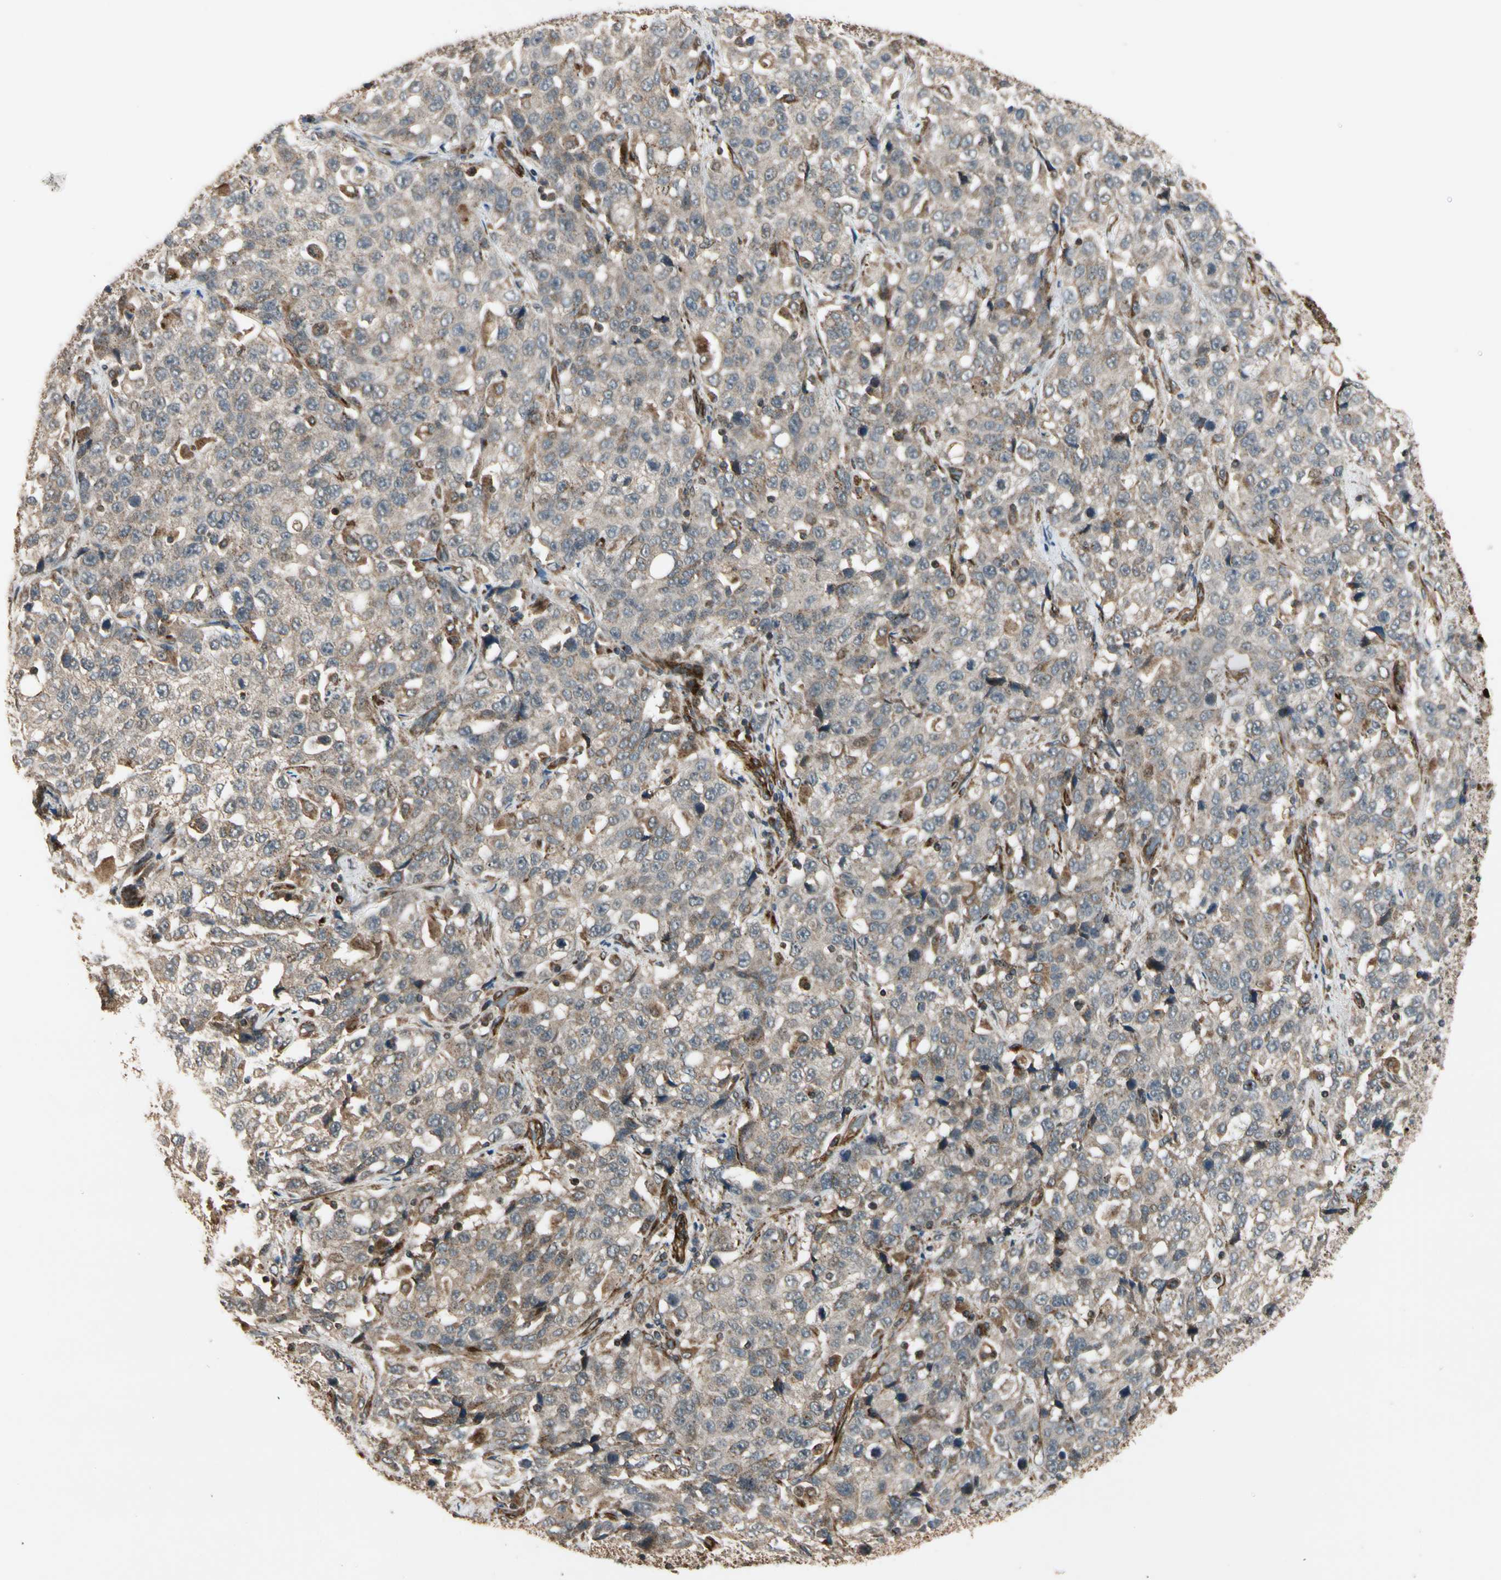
{"staining": {"intensity": "weak", "quantity": "25%-75%", "location": "cytoplasmic/membranous"}, "tissue": "stomach cancer", "cell_type": "Tumor cells", "image_type": "cancer", "snomed": [{"axis": "morphology", "description": "Normal tissue, NOS"}, {"axis": "morphology", "description": "Adenocarcinoma, NOS"}, {"axis": "topography", "description": "Stomach"}], "caption": "IHC (DAB) staining of human stomach cancer (adenocarcinoma) exhibits weak cytoplasmic/membranous protein positivity in approximately 25%-75% of tumor cells.", "gene": "GCK", "patient": {"sex": "male", "age": 48}}